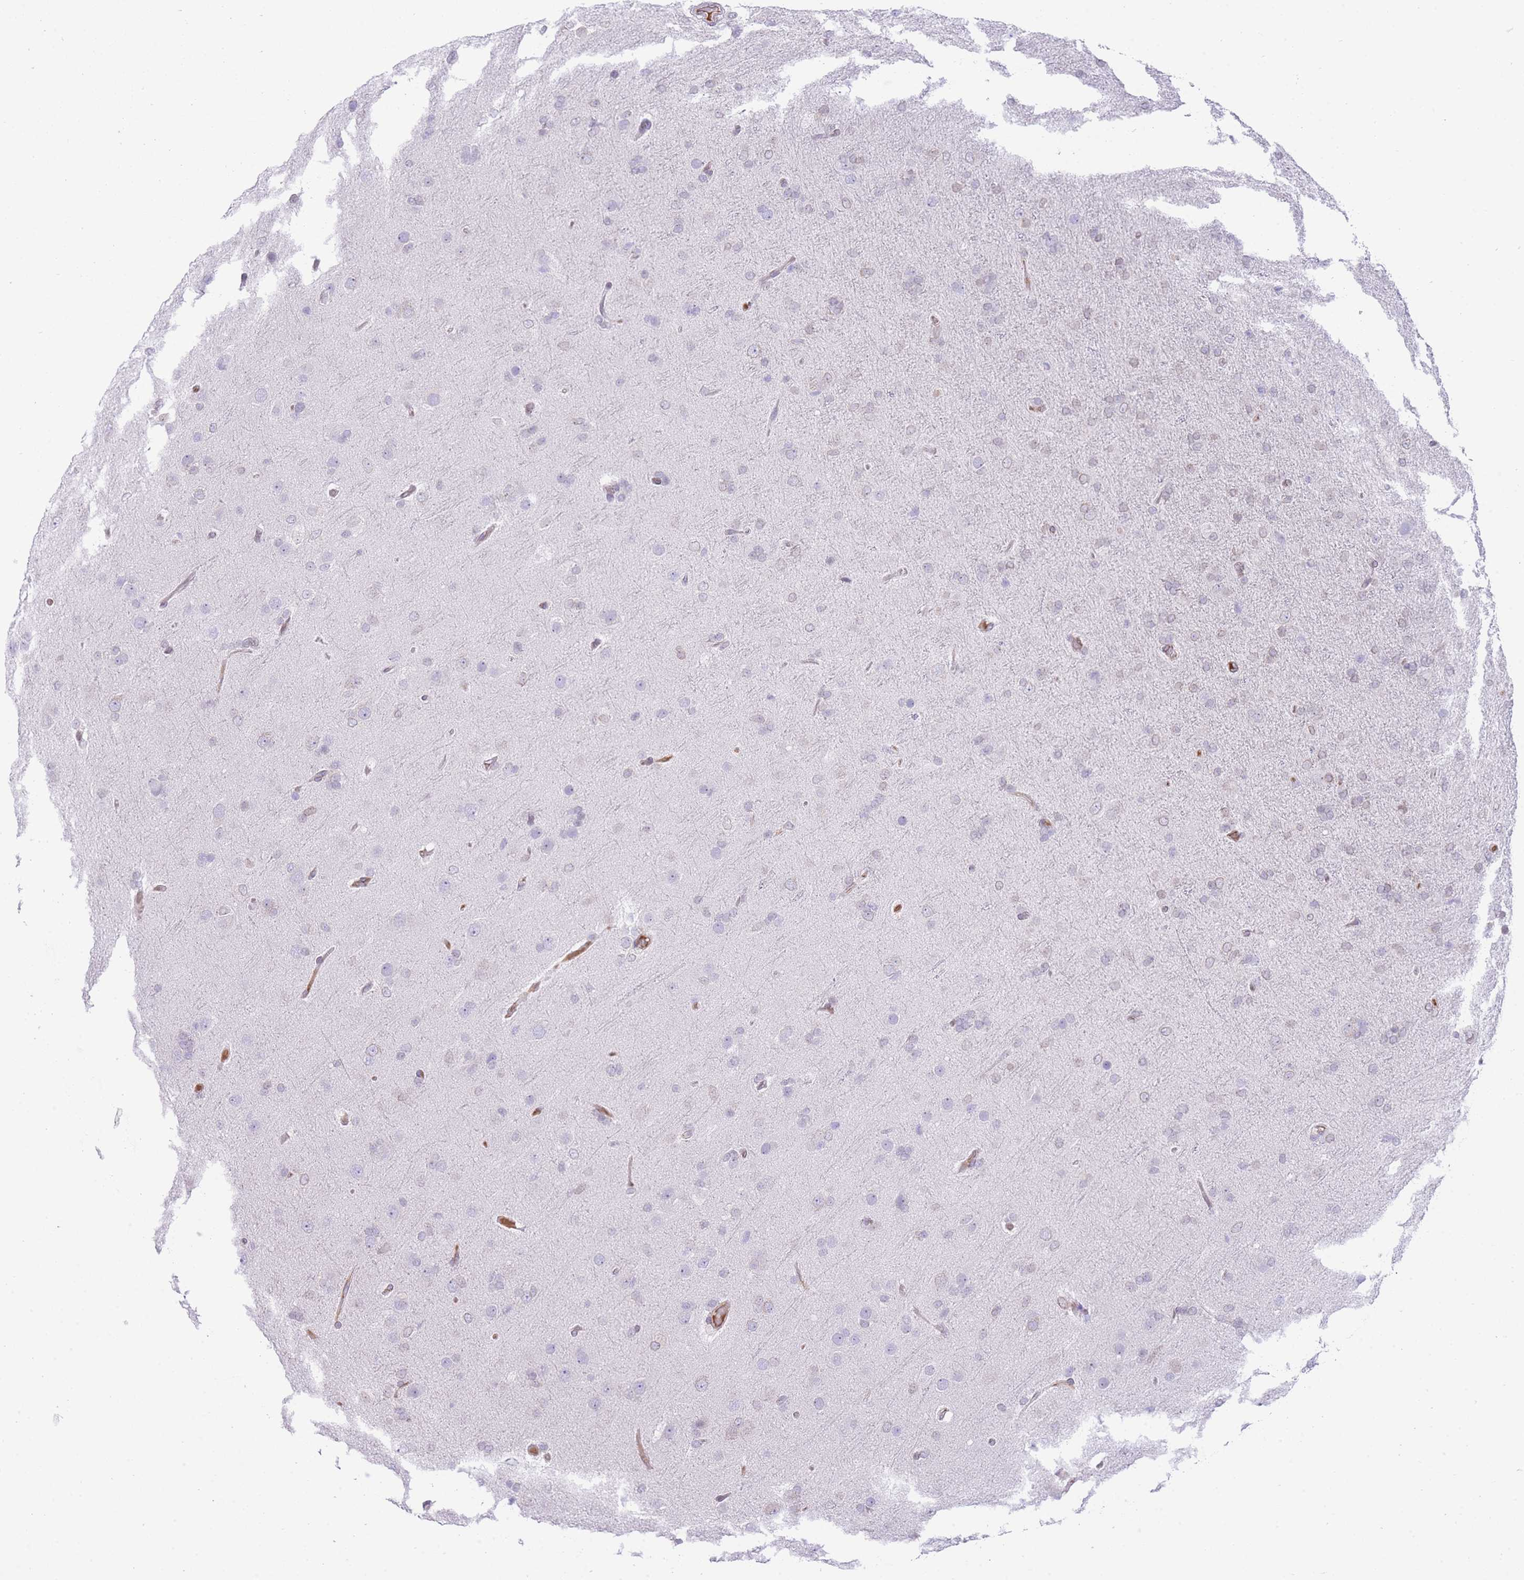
{"staining": {"intensity": "weak", "quantity": "<25%", "location": "nuclear"}, "tissue": "glioma", "cell_type": "Tumor cells", "image_type": "cancer", "snomed": [{"axis": "morphology", "description": "Glioma, malignant, Low grade"}, {"axis": "topography", "description": "Brain"}], "caption": "Histopathology image shows no significant protein expression in tumor cells of malignant glioma (low-grade).", "gene": "OR10AD1", "patient": {"sex": "male", "age": 65}}